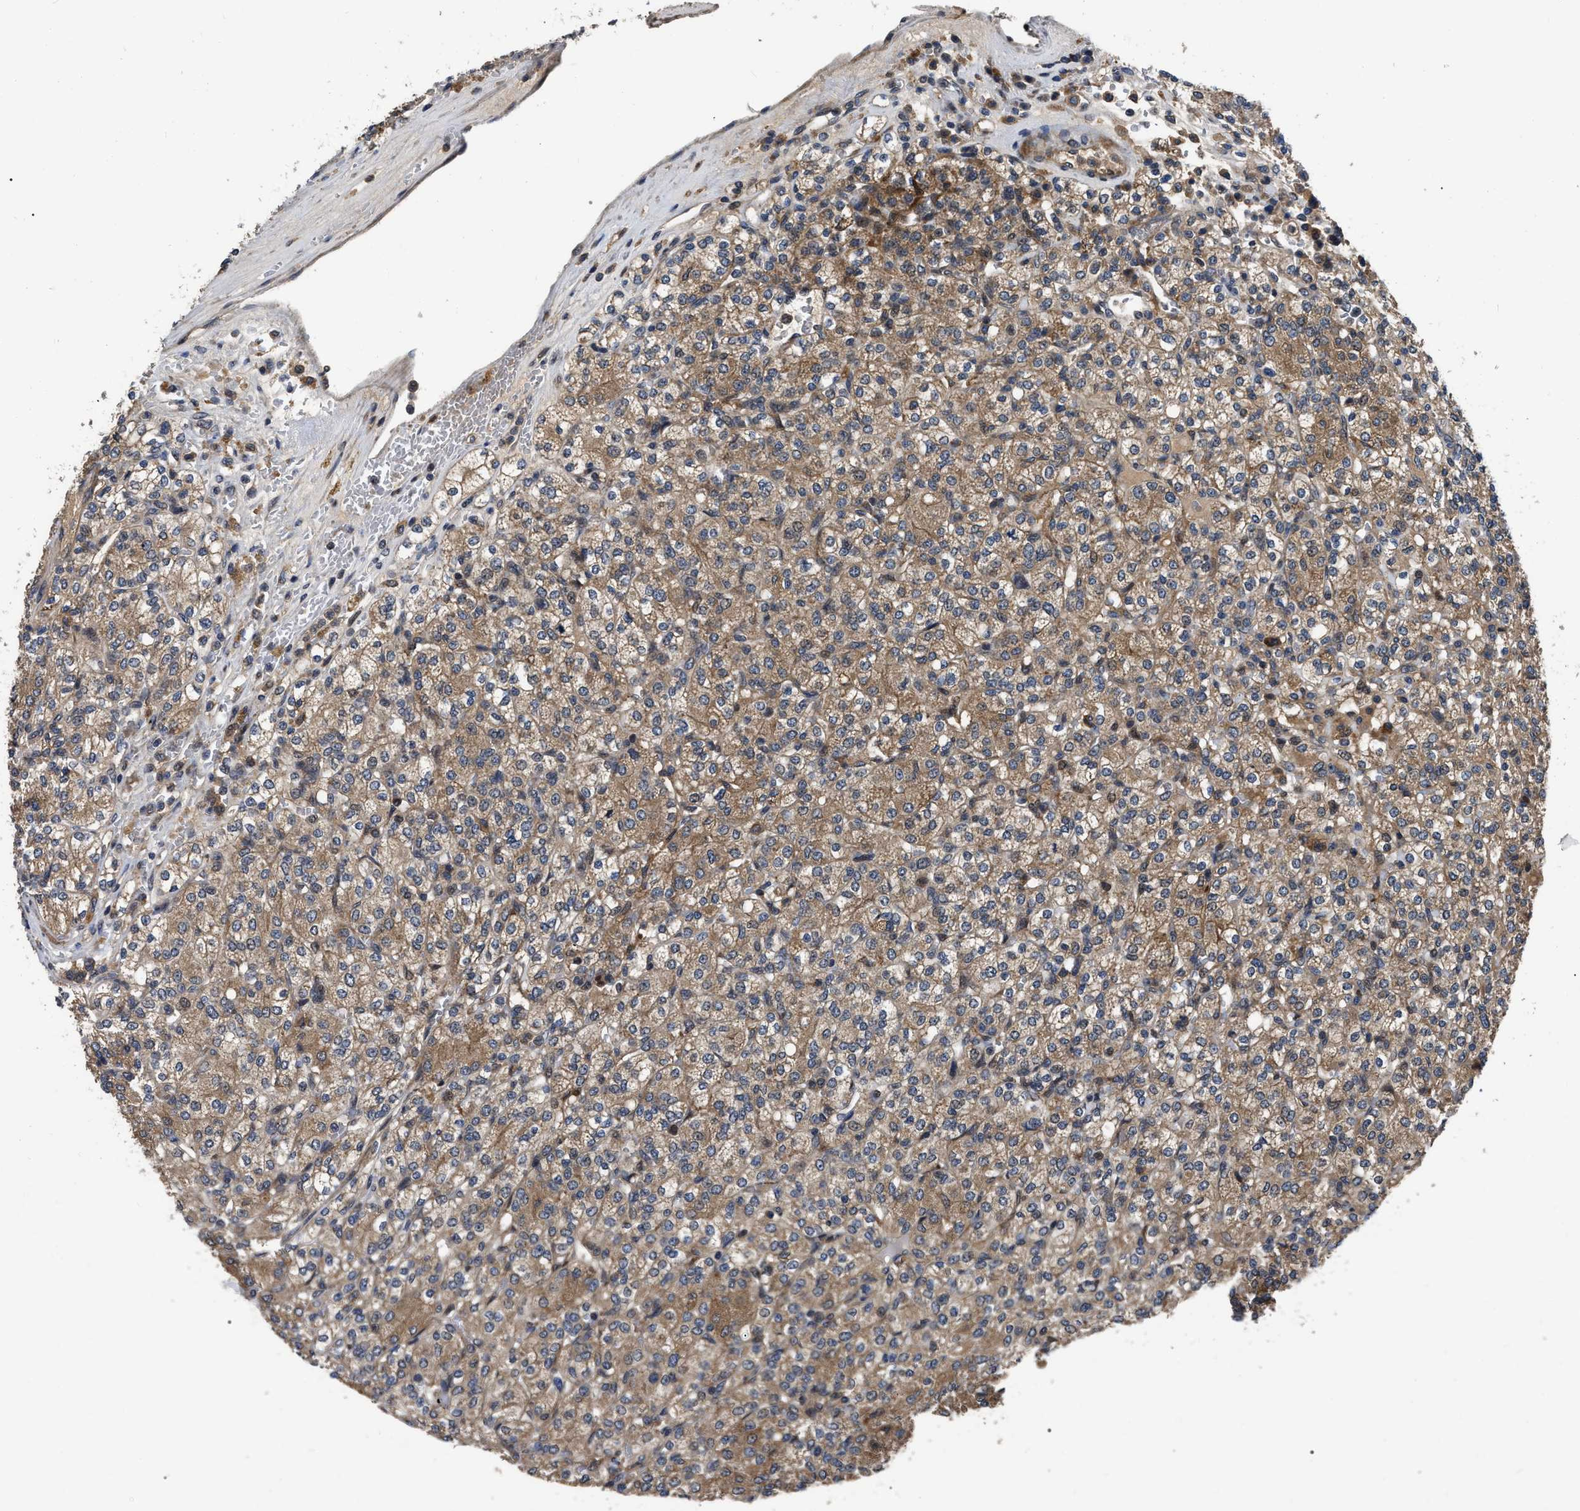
{"staining": {"intensity": "moderate", "quantity": ">75%", "location": "cytoplasmic/membranous"}, "tissue": "renal cancer", "cell_type": "Tumor cells", "image_type": "cancer", "snomed": [{"axis": "morphology", "description": "Adenocarcinoma, NOS"}, {"axis": "topography", "description": "Kidney"}], "caption": "DAB immunohistochemical staining of human renal adenocarcinoma shows moderate cytoplasmic/membranous protein expression in approximately >75% of tumor cells. Nuclei are stained in blue.", "gene": "PPWD1", "patient": {"sex": "male", "age": 77}}